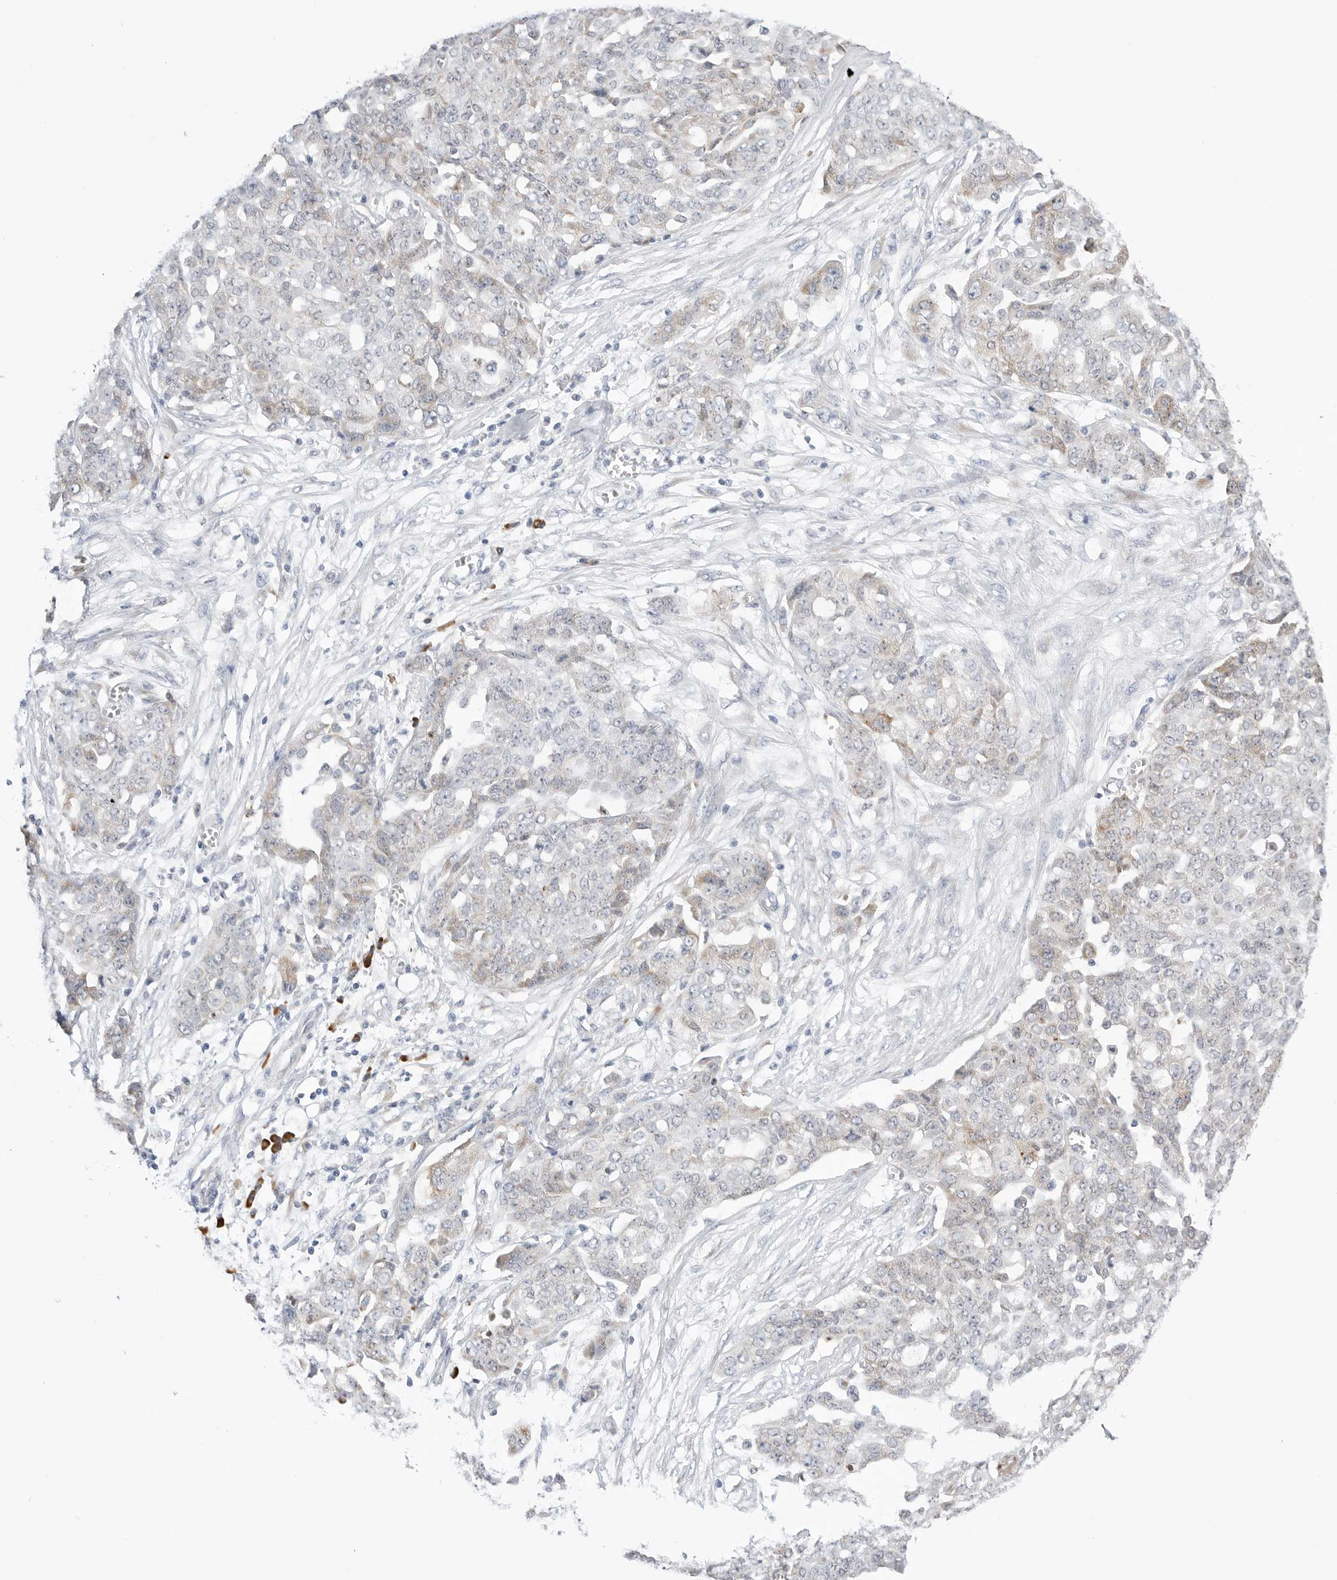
{"staining": {"intensity": "negative", "quantity": "none", "location": "none"}, "tissue": "ovarian cancer", "cell_type": "Tumor cells", "image_type": "cancer", "snomed": [{"axis": "morphology", "description": "Cystadenocarcinoma, serous, NOS"}, {"axis": "topography", "description": "Soft tissue"}, {"axis": "topography", "description": "Ovary"}], "caption": "Serous cystadenocarcinoma (ovarian) was stained to show a protein in brown. There is no significant positivity in tumor cells.", "gene": "RPN1", "patient": {"sex": "female", "age": 57}}